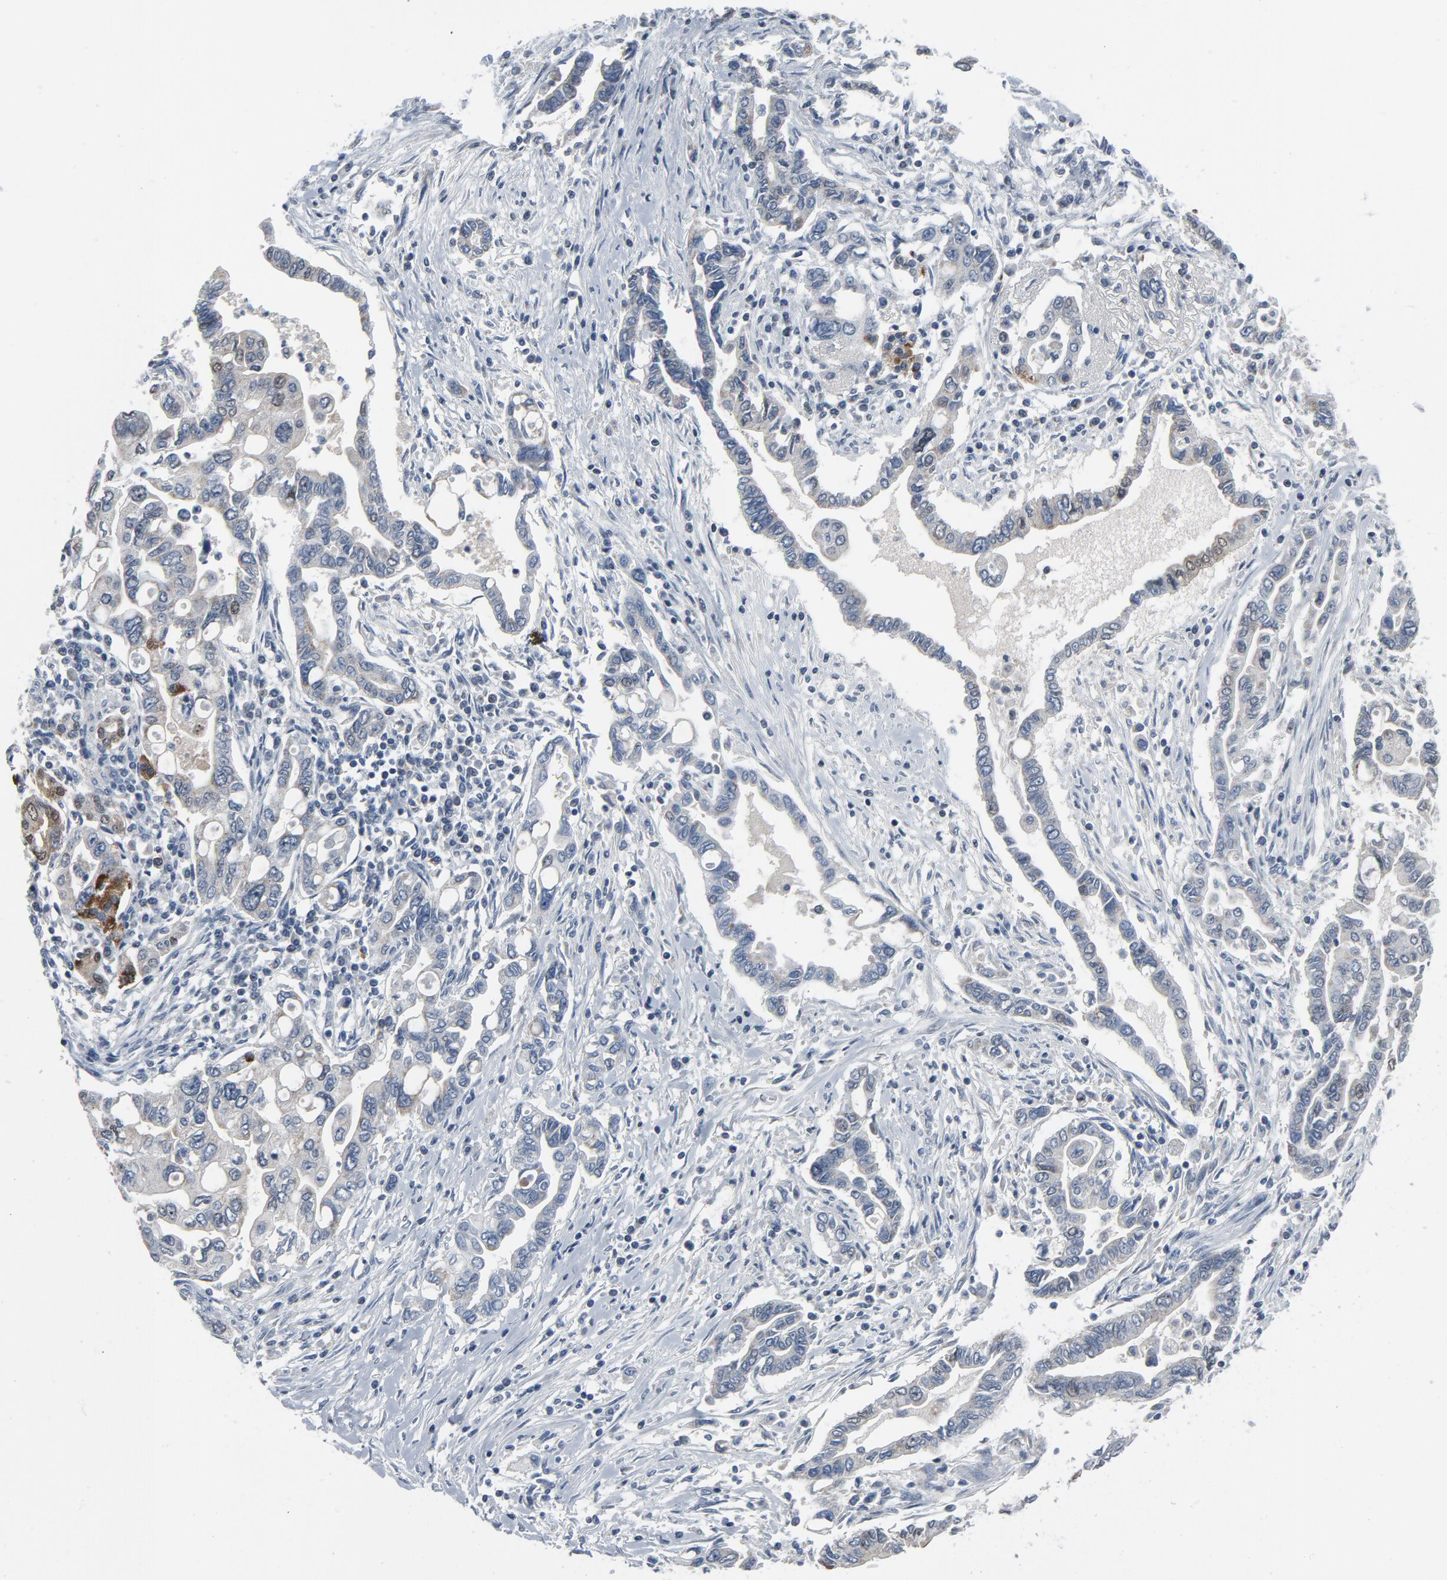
{"staining": {"intensity": "weak", "quantity": "<25%", "location": "cytoplasmic/membranous"}, "tissue": "pancreatic cancer", "cell_type": "Tumor cells", "image_type": "cancer", "snomed": [{"axis": "morphology", "description": "Adenocarcinoma, NOS"}, {"axis": "topography", "description": "Pancreas"}], "caption": "Immunohistochemistry (IHC) of pancreatic cancer (adenocarcinoma) reveals no positivity in tumor cells. (Stains: DAB immunohistochemistry (IHC) with hematoxylin counter stain, Microscopy: brightfield microscopy at high magnification).", "gene": "GPX2", "patient": {"sex": "female", "age": 57}}